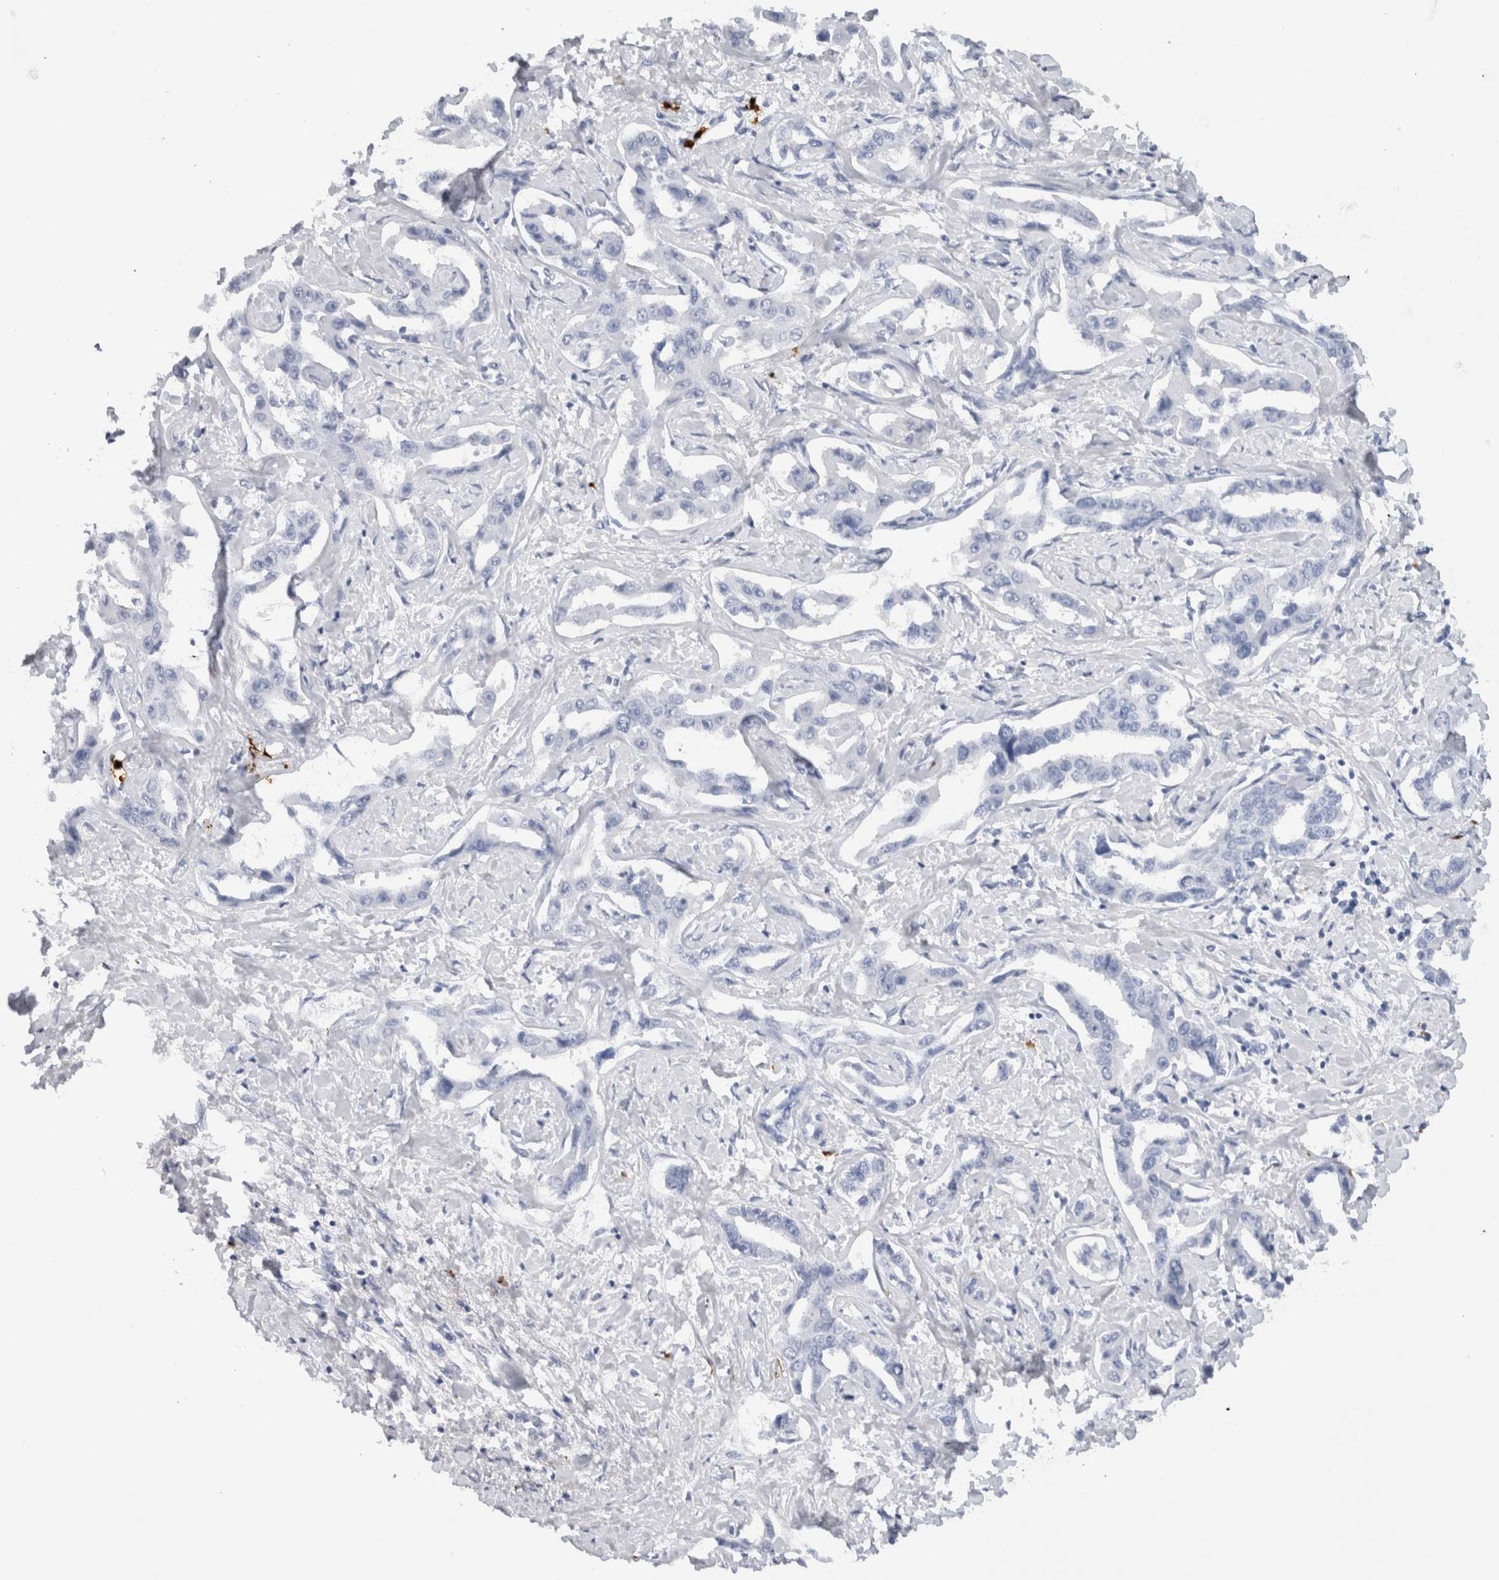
{"staining": {"intensity": "negative", "quantity": "none", "location": "none"}, "tissue": "liver cancer", "cell_type": "Tumor cells", "image_type": "cancer", "snomed": [{"axis": "morphology", "description": "Cholangiocarcinoma"}, {"axis": "topography", "description": "Liver"}], "caption": "Liver cancer (cholangiocarcinoma) was stained to show a protein in brown. There is no significant expression in tumor cells.", "gene": "S100A8", "patient": {"sex": "male", "age": 59}}